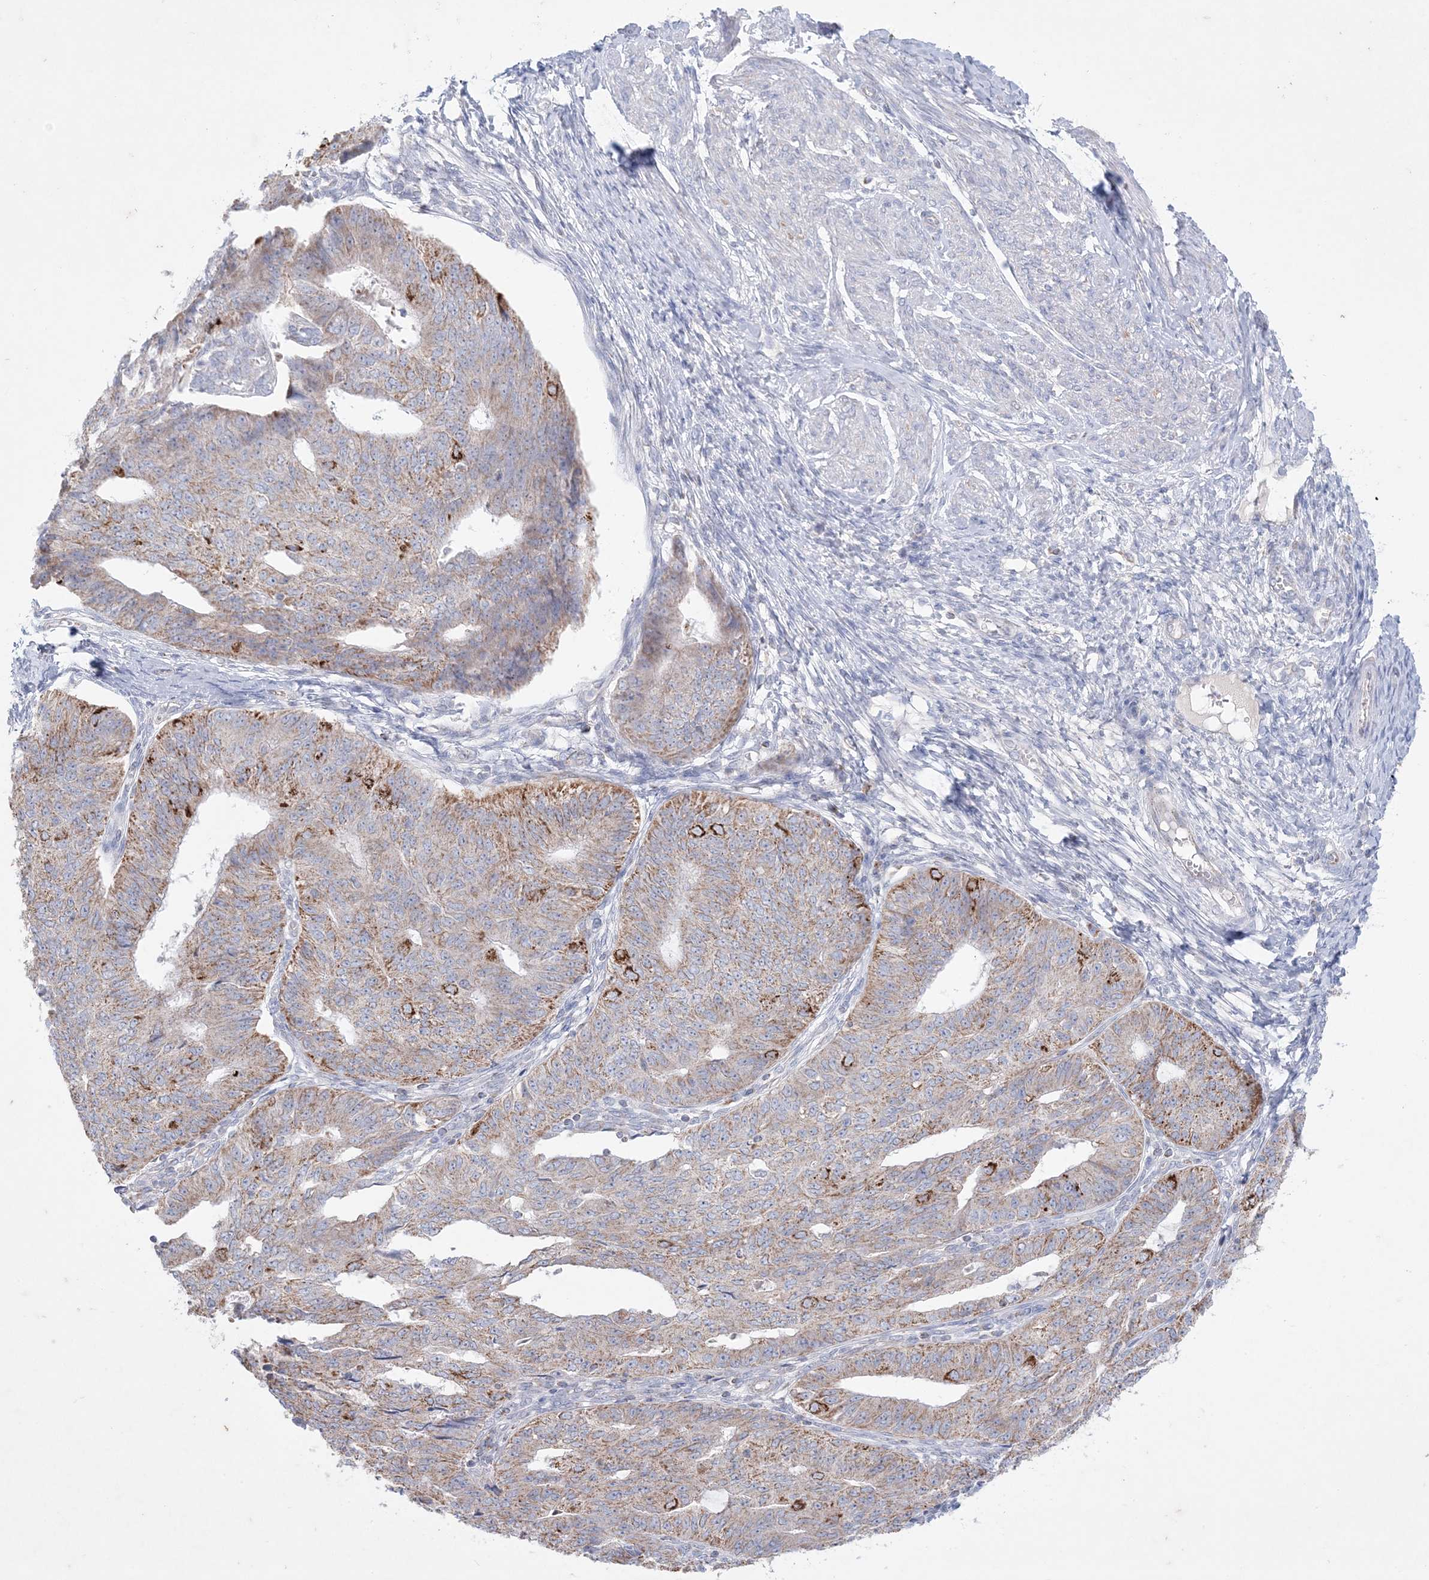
{"staining": {"intensity": "strong", "quantity": "<25%", "location": "cytoplasmic/membranous"}, "tissue": "endometrial cancer", "cell_type": "Tumor cells", "image_type": "cancer", "snomed": [{"axis": "morphology", "description": "Adenocarcinoma, NOS"}, {"axis": "topography", "description": "Endometrium"}], "caption": "Brown immunohistochemical staining in human endometrial adenocarcinoma exhibits strong cytoplasmic/membranous expression in about <25% of tumor cells.", "gene": "KCTD6", "patient": {"sex": "female", "age": 32}}